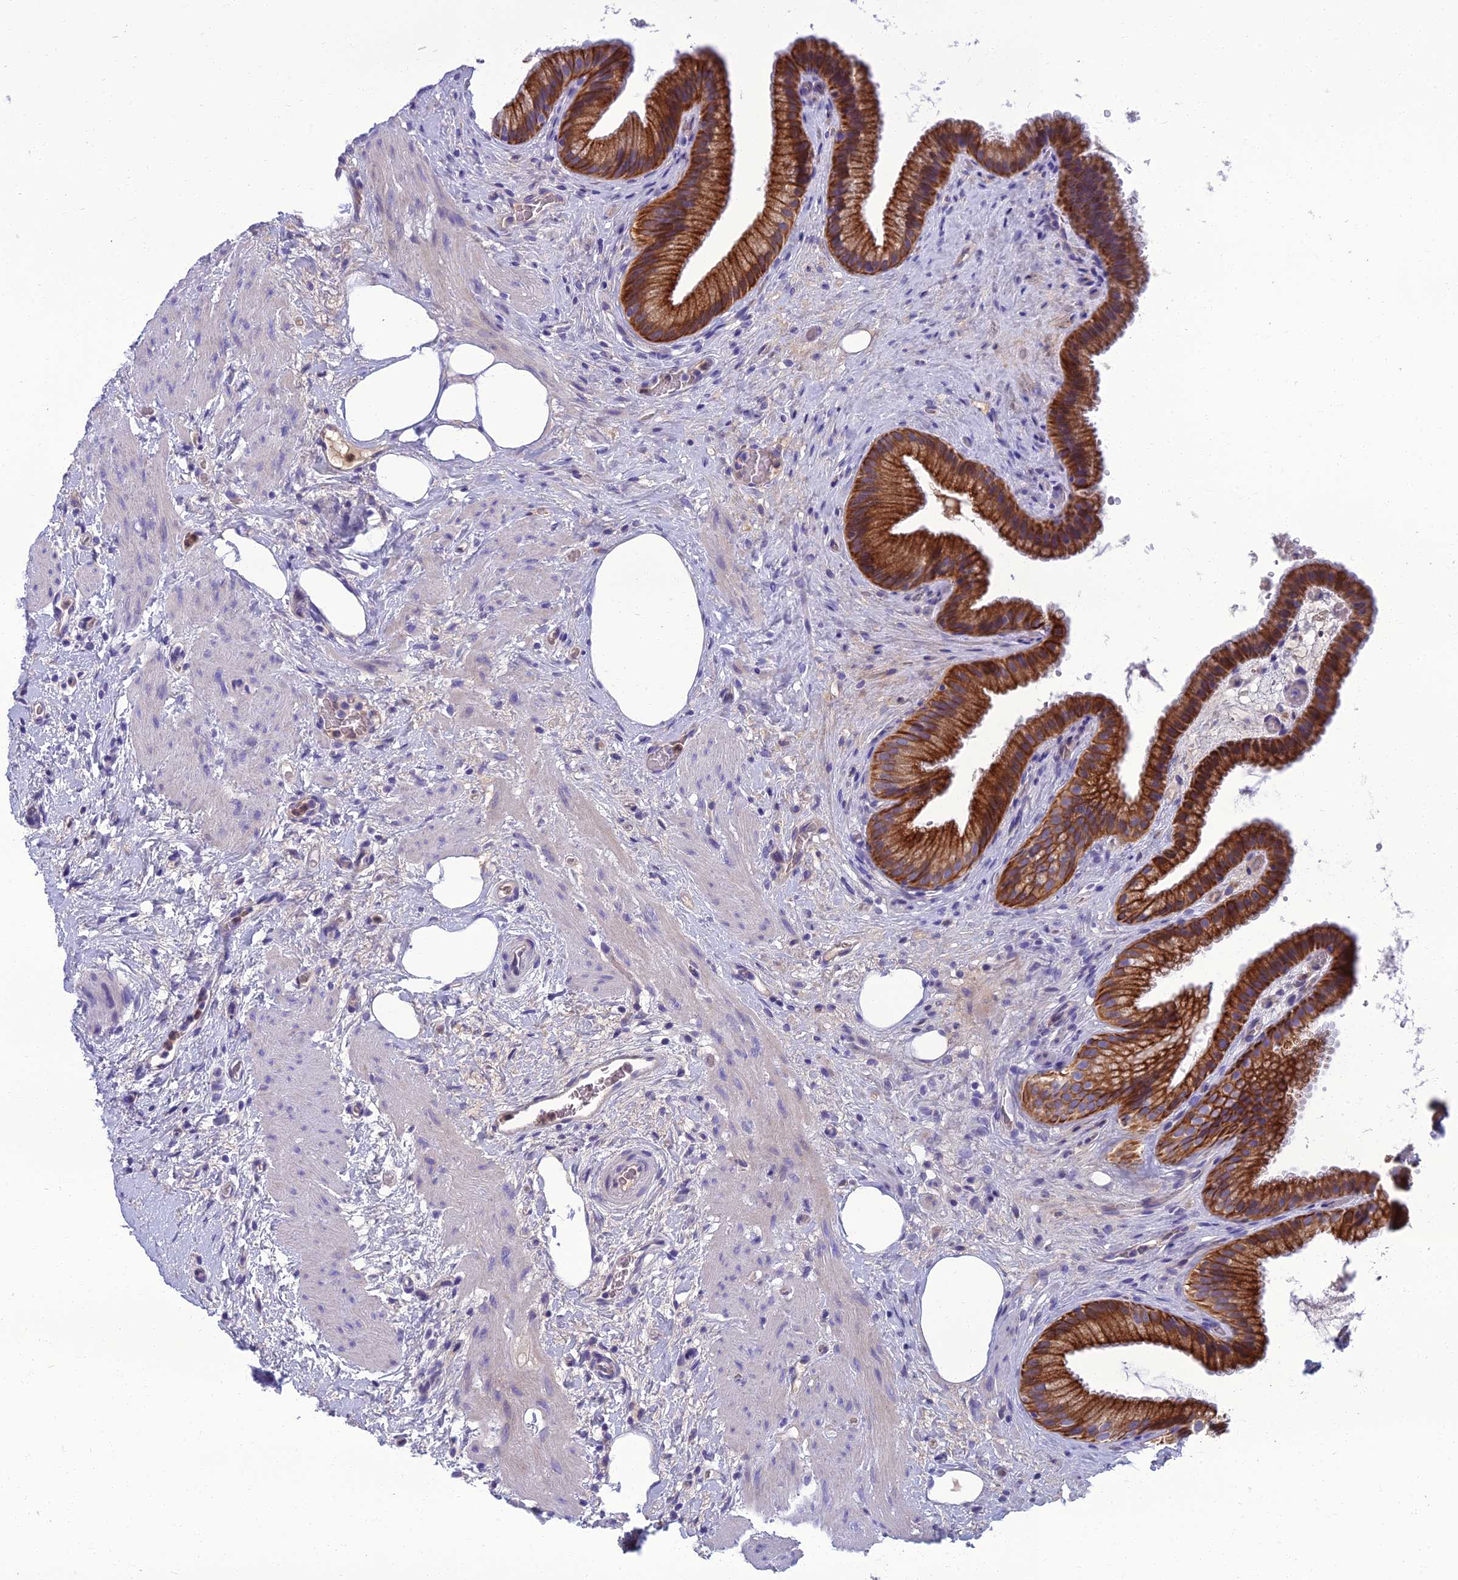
{"staining": {"intensity": "strong", "quantity": ">75%", "location": "cytoplasmic/membranous"}, "tissue": "gallbladder", "cell_type": "Glandular cells", "image_type": "normal", "snomed": [{"axis": "morphology", "description": "Normal tissue, NOS"}, {"axis": "morphology", "description": "Inflammation, NOS"}, {"axis": "topography", "description": "Gallbladder"}], "caption": "Protein positivity by IHC displays strong cytoplasmic/membranous positivity in approximately >75% of glandular cells in benign gallbladder. The protein of interest is stained brown, and the nuclei are stained in blue (DAB IHC with brightfield microscopy, high magnification).", "gene": "SPTLC3", "patient": {"sex": "male", "age": 51}}